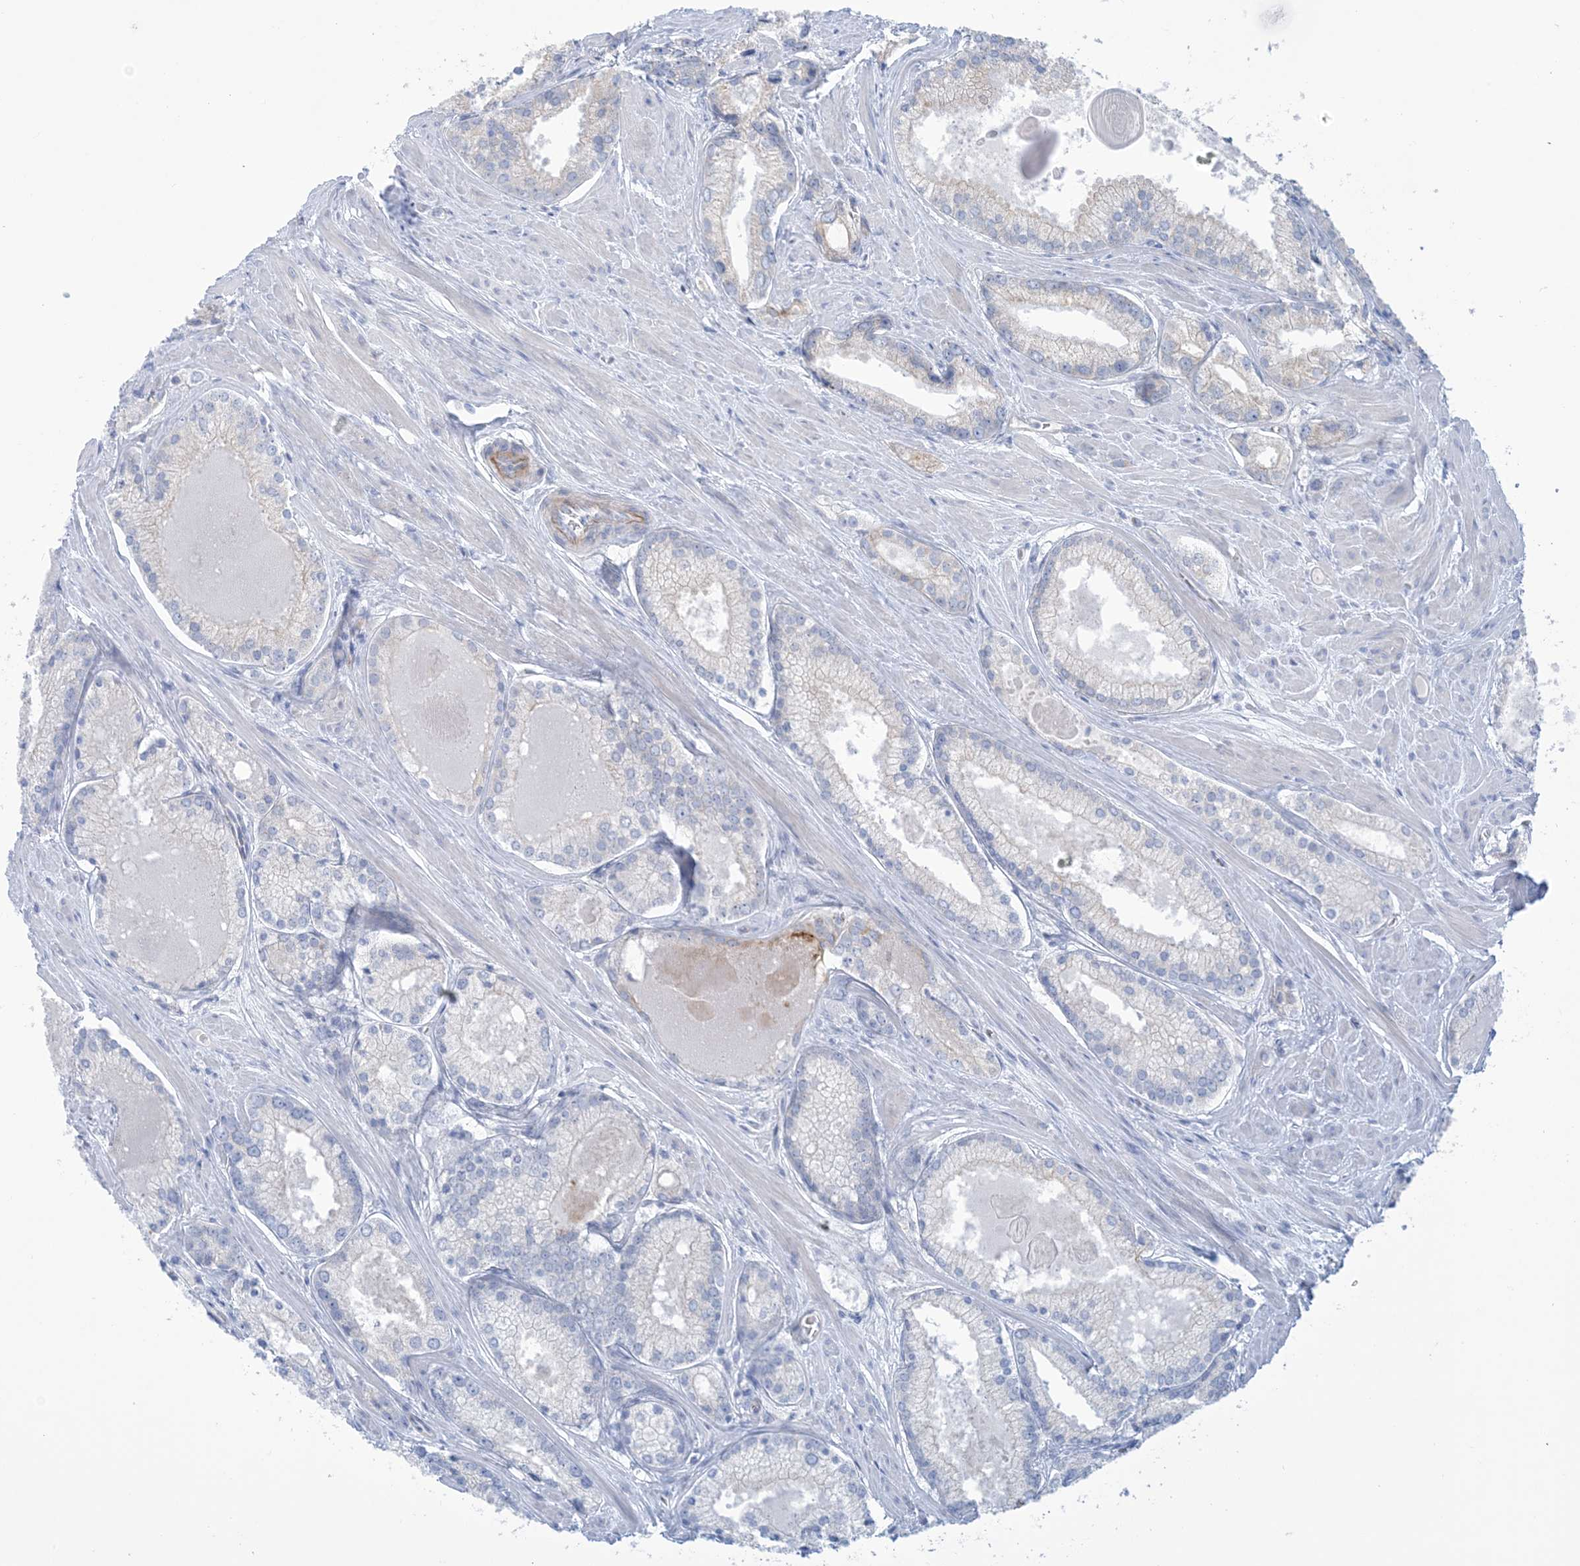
{"staining": {"intensity": "weak", "quantity": "<25%", "location": "cytoplasmic/membranous"}, "tissue": "prostate cancer", "cell_type": "Tumor cells", "image_type": "cancer", "snomed": [{"axis": "morphology", "description": "Adenocarcinoma, Low grade"}, {"axis": "topography", "description": "Prostate"}], "caption": "Tumor cells show no significant protein staining in adenocarcinoma (low-grade) (prostate).", "gene": "ATP11C", "patient": {"sex": "male", "age": 54}}